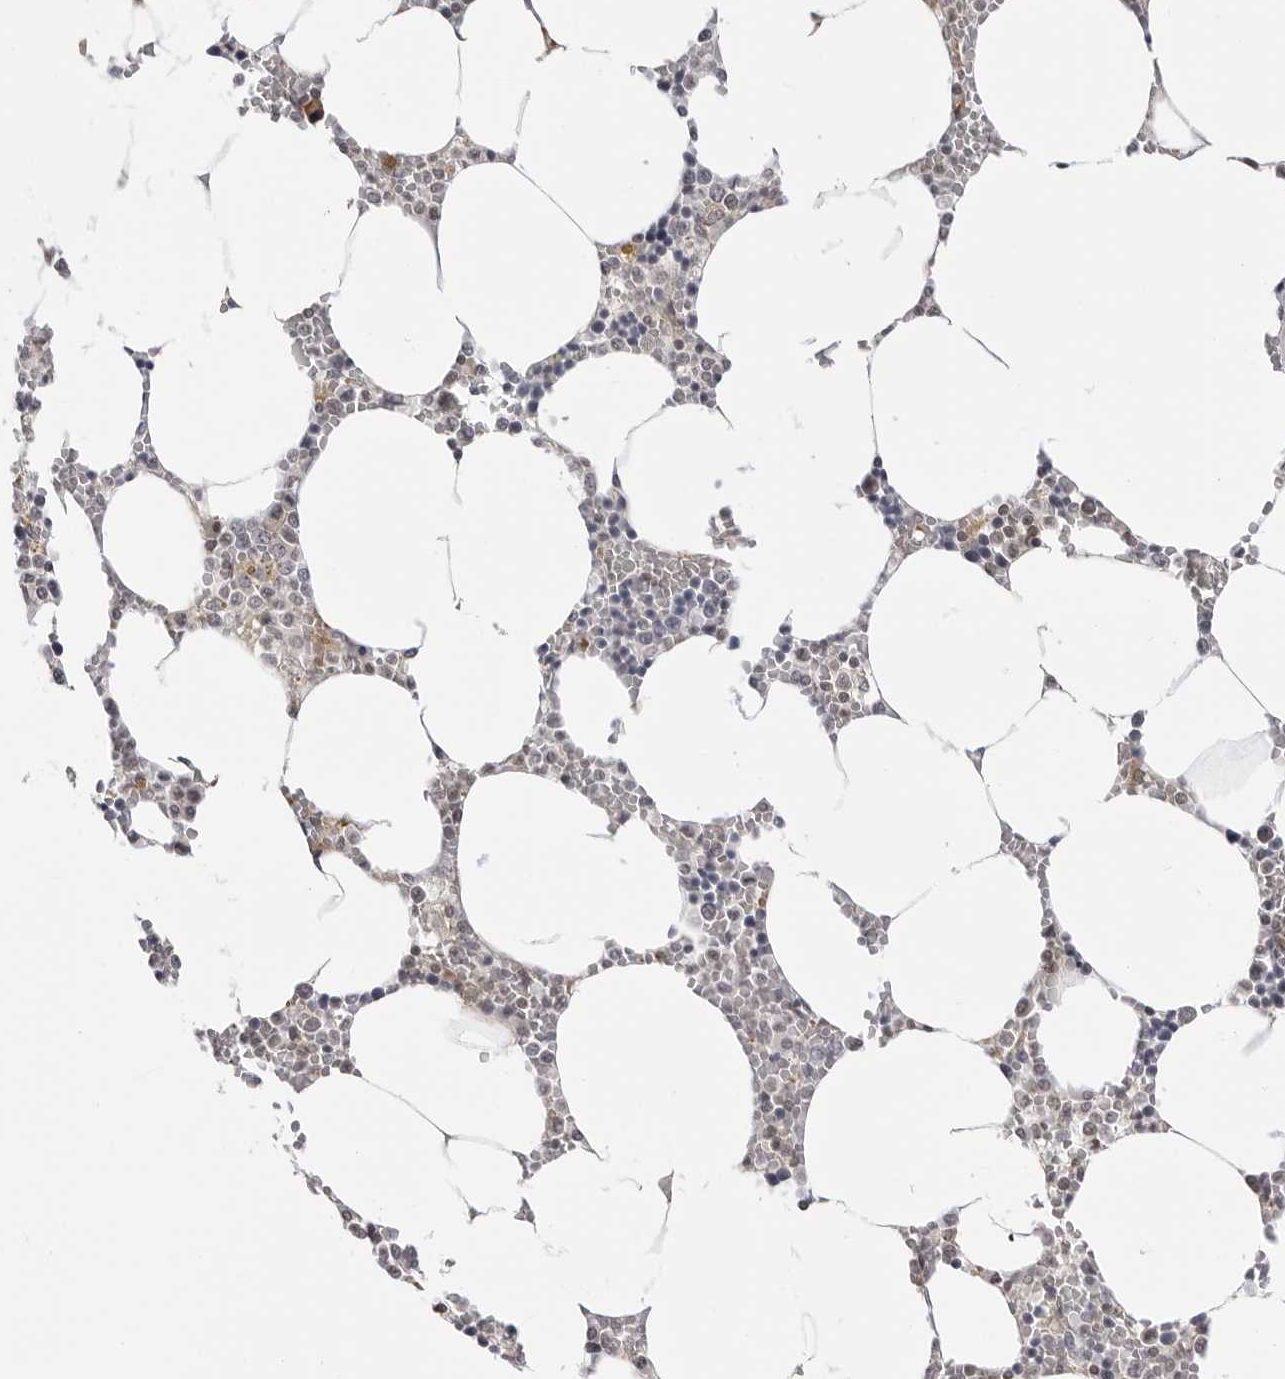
{"staining": {"intensity": "negative", "quantity": "none", "location": "none"}, "tissue": "bone marrow", "cell_type": "Hematopoietic cells", "image_type": "normal", "snomed": [{"axis": "morphology", "description": "Normal tissue, NOS"}, {"axis": "topography", "description": "Bone marrow"}], "caption": "DAB immunohistochemical staining of normal bone marrow reveals no significant expression in hematopoietic cells.", "gene": "YWHAG", "patient": {"sex": "male", "age": 70}}